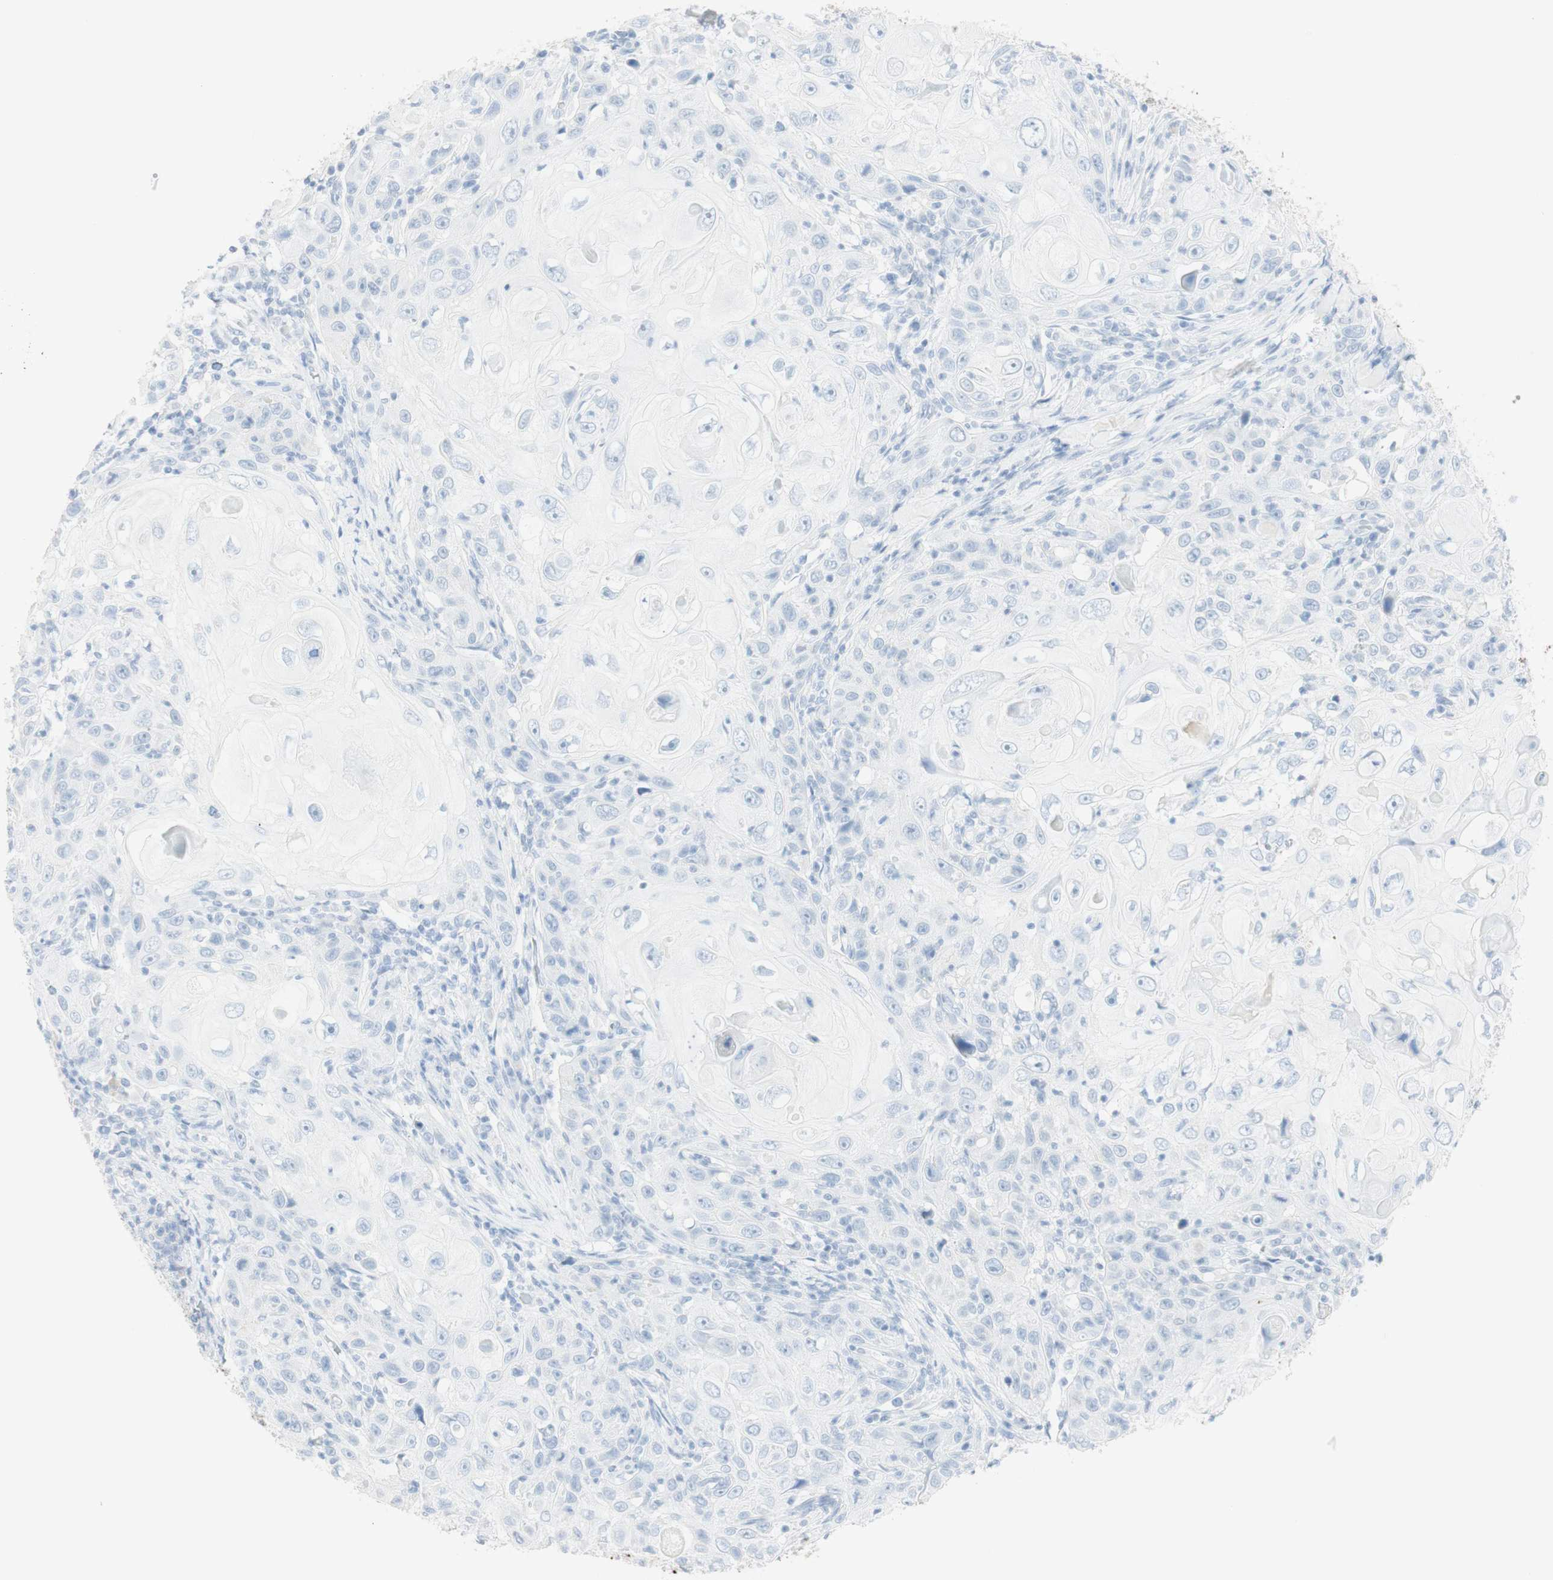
{"staining": {"intensity": "negative", "quantity": "none", "location": "none"}, "tissue": "skin cancer", "cell_type": "Tumor cells", "image_type": "cancer", "snomed": [{"axis": "morphology", "description": "Squamous cell carcinoma, NOS"}, {"axis": "topography", "description": "Skin"}], "caption": "Protein analysis of squamous cell carcinoma (skin) reveals no significant expression in tumor cells.", "gene": "NAPSA", "patient": {"sex": "female", "age": 88}}